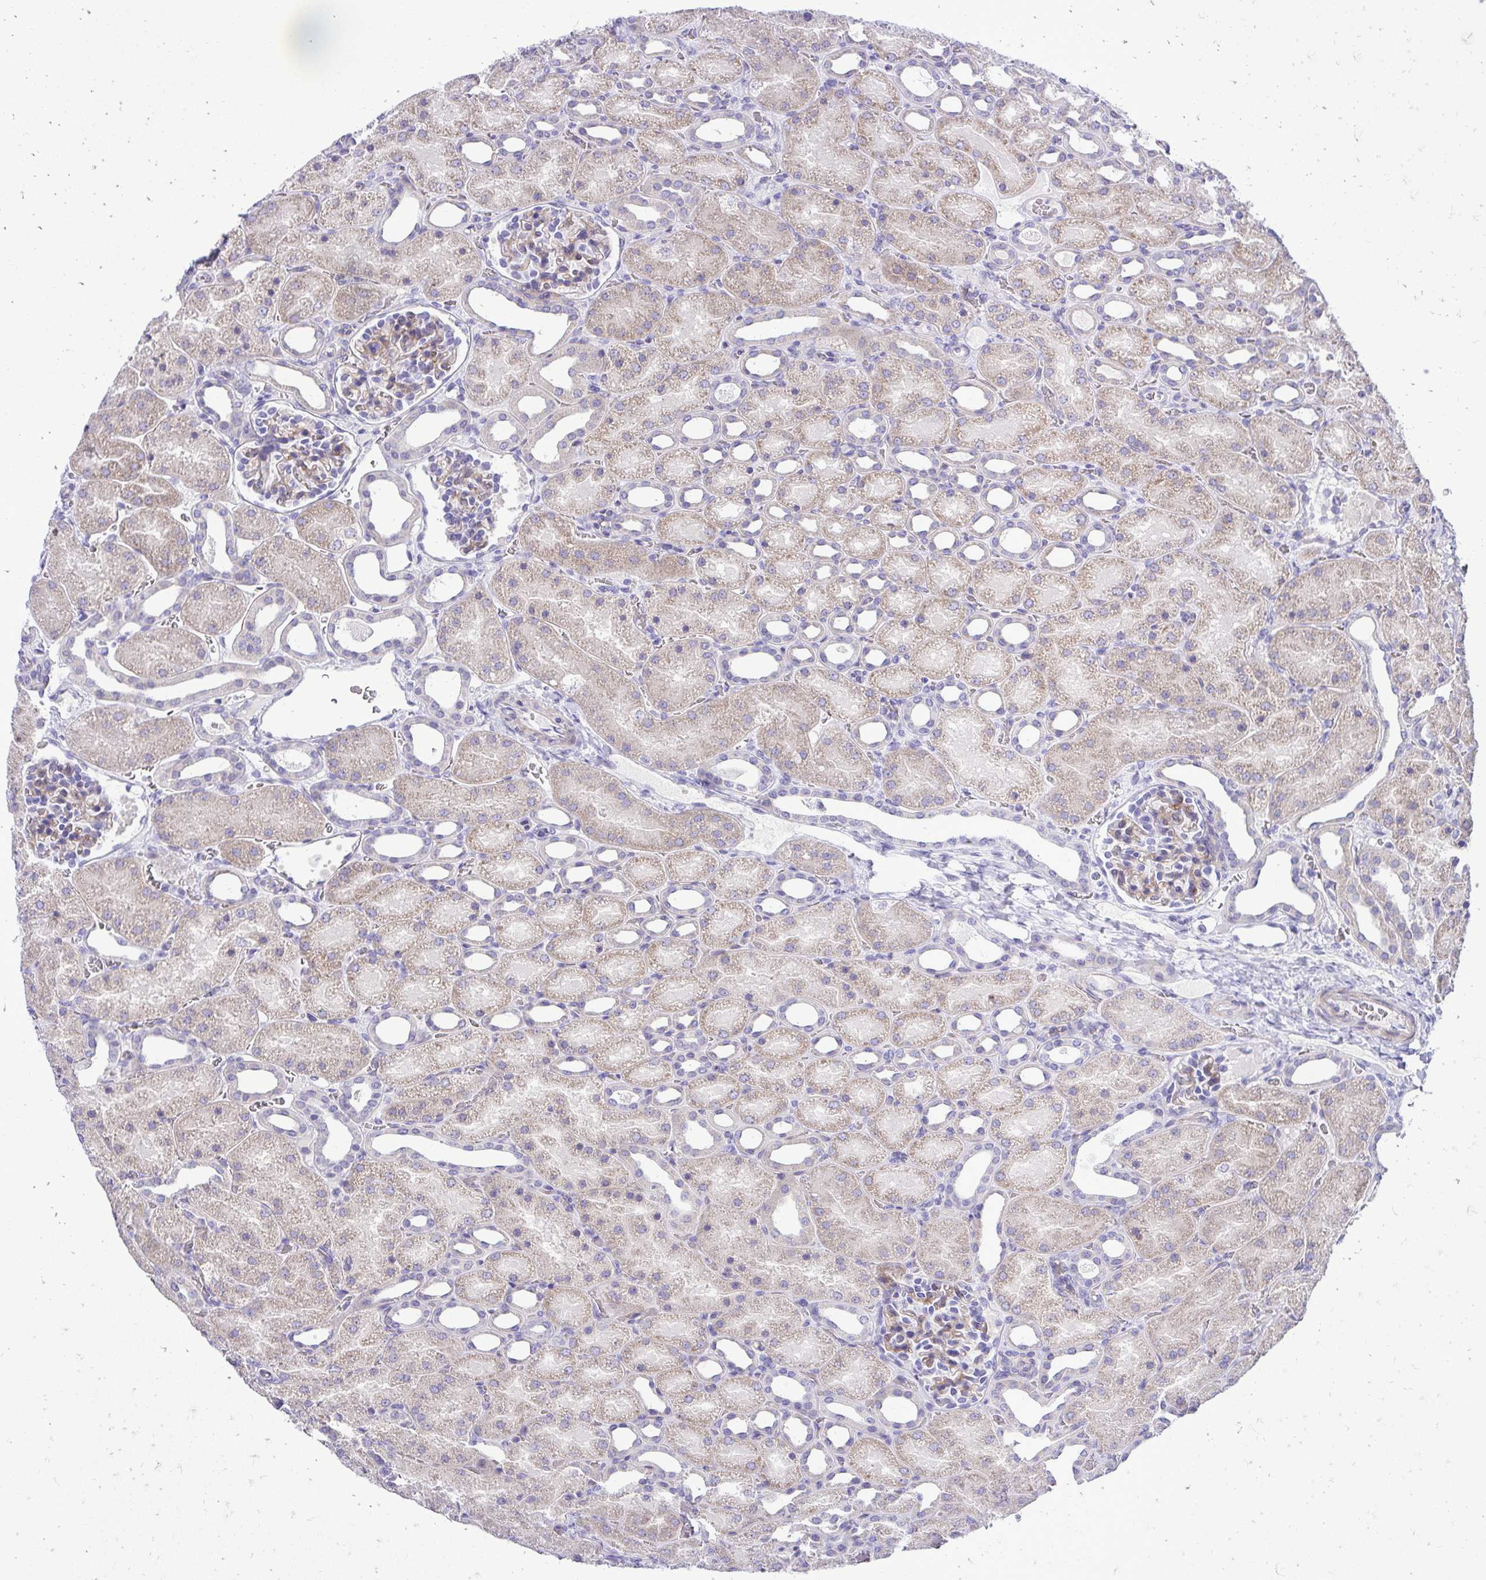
{"staining": {"intensity": "weak", "quantity": "25%-75%", "location": "cytoplasmic/membranous"}, "tissue": "kidney", "cell_type": "Cells in glomeruli", "image_type": "normal", "snomed": [{"axis": "morphology", "description": "Normal tissue, NOS"}, {"axis": "topography", "description": "Kidney"}], "caption": "Weak cytoplasmic/membranous protein expression is appreciated in approximately 25%-75% of cells in glomeruli in kidney.", "gene": "PELI3", "patient": {"sex": "male", "age": 2}}